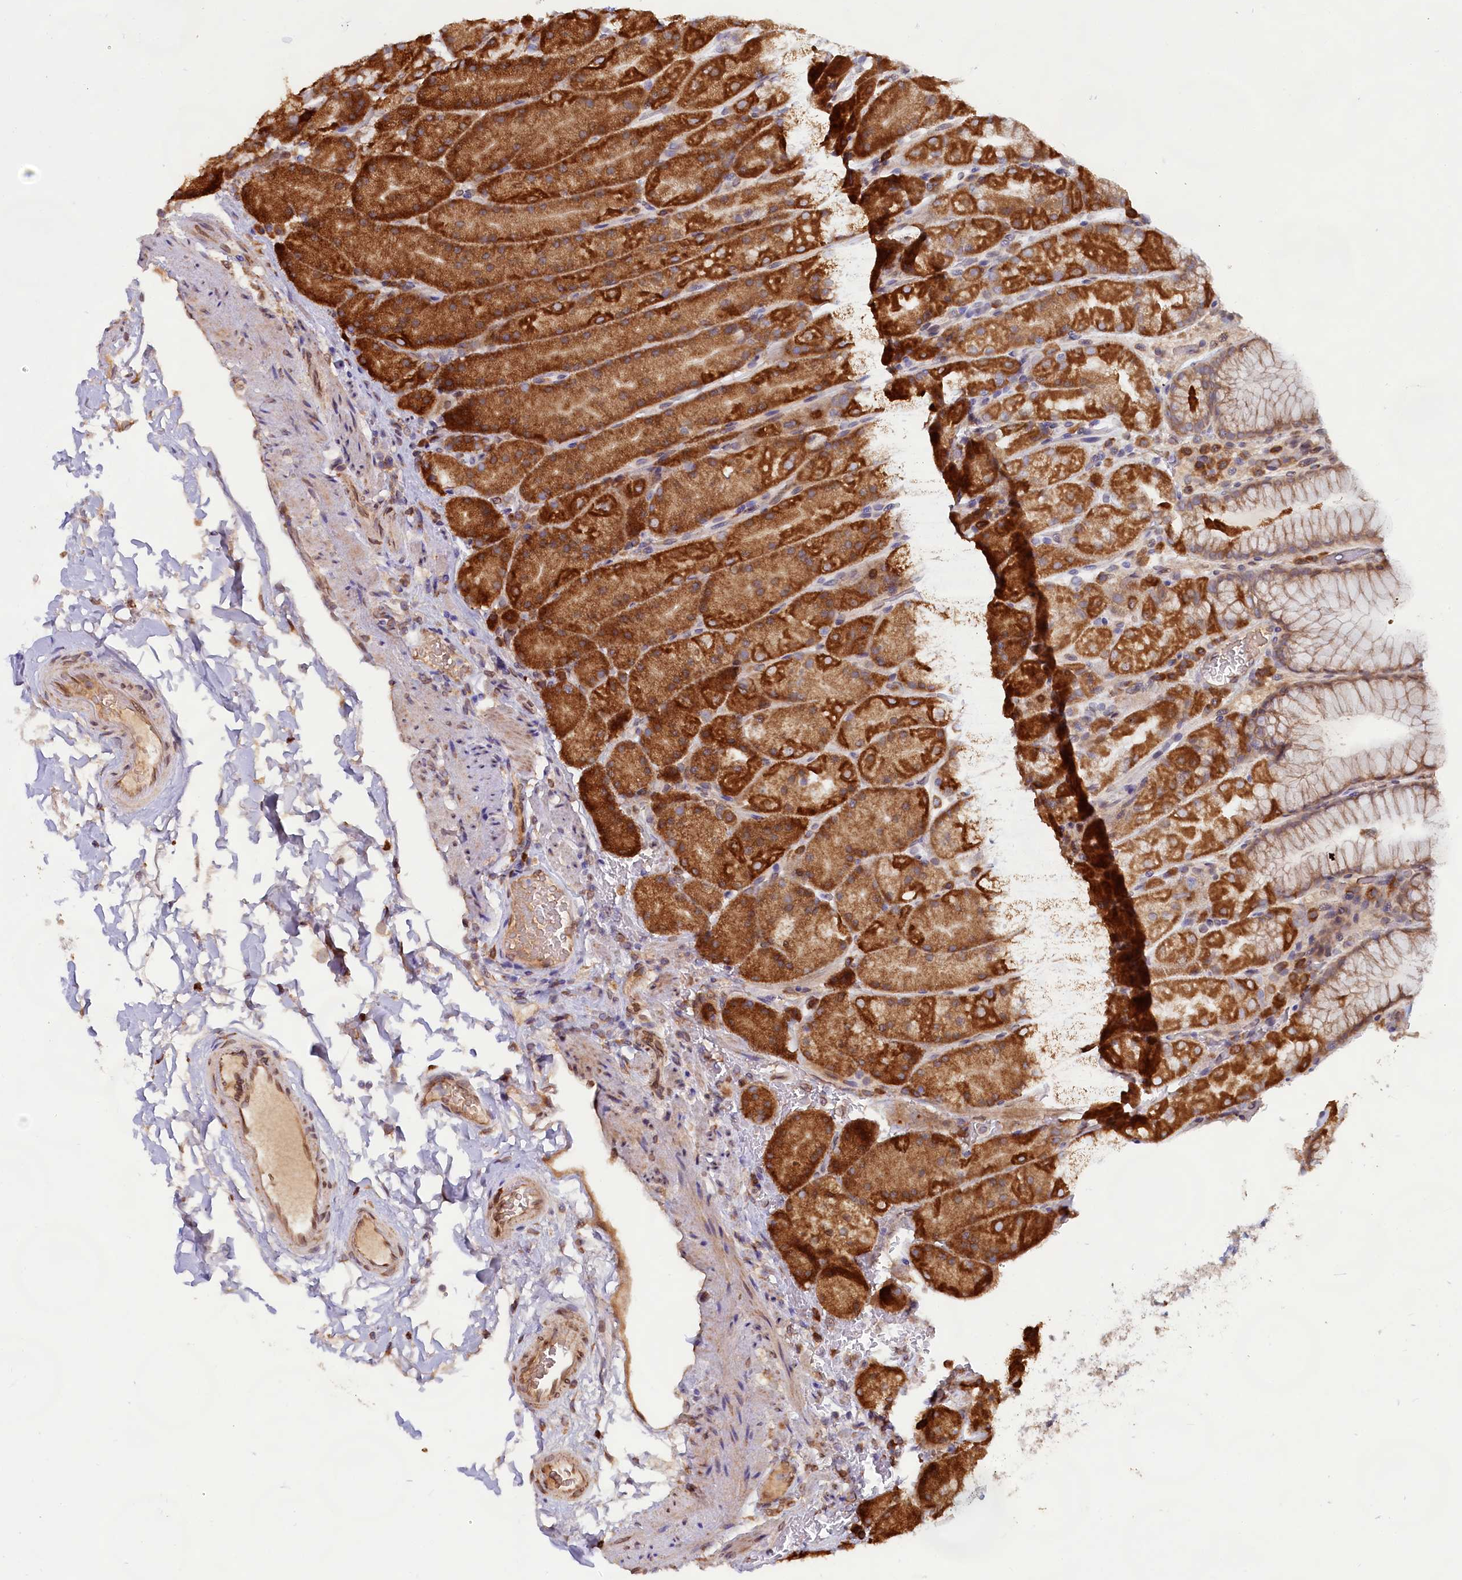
{"staining": {"intensity": "strong", "quantity": ">75%", "location": "cytoplasmic/membranous"}, "tissue": "stomach", "cell_type": "Glandular cells", "image_type": "normal", "snomed": [{"axis": "morphology", "description": "Normal tissue, NOS"}, {"axis": "topography", "description": "Stomach, upper"}, {"axis": "topography", "description": "Stomach, lower"}], "caption": "A brown stain labels strong cytoplasmic/membranous expression of a protein in glandular cells of unremarkable human stomach.", "gene": "TBC1D19", "patient": {"sex": "male", "age": 67}}